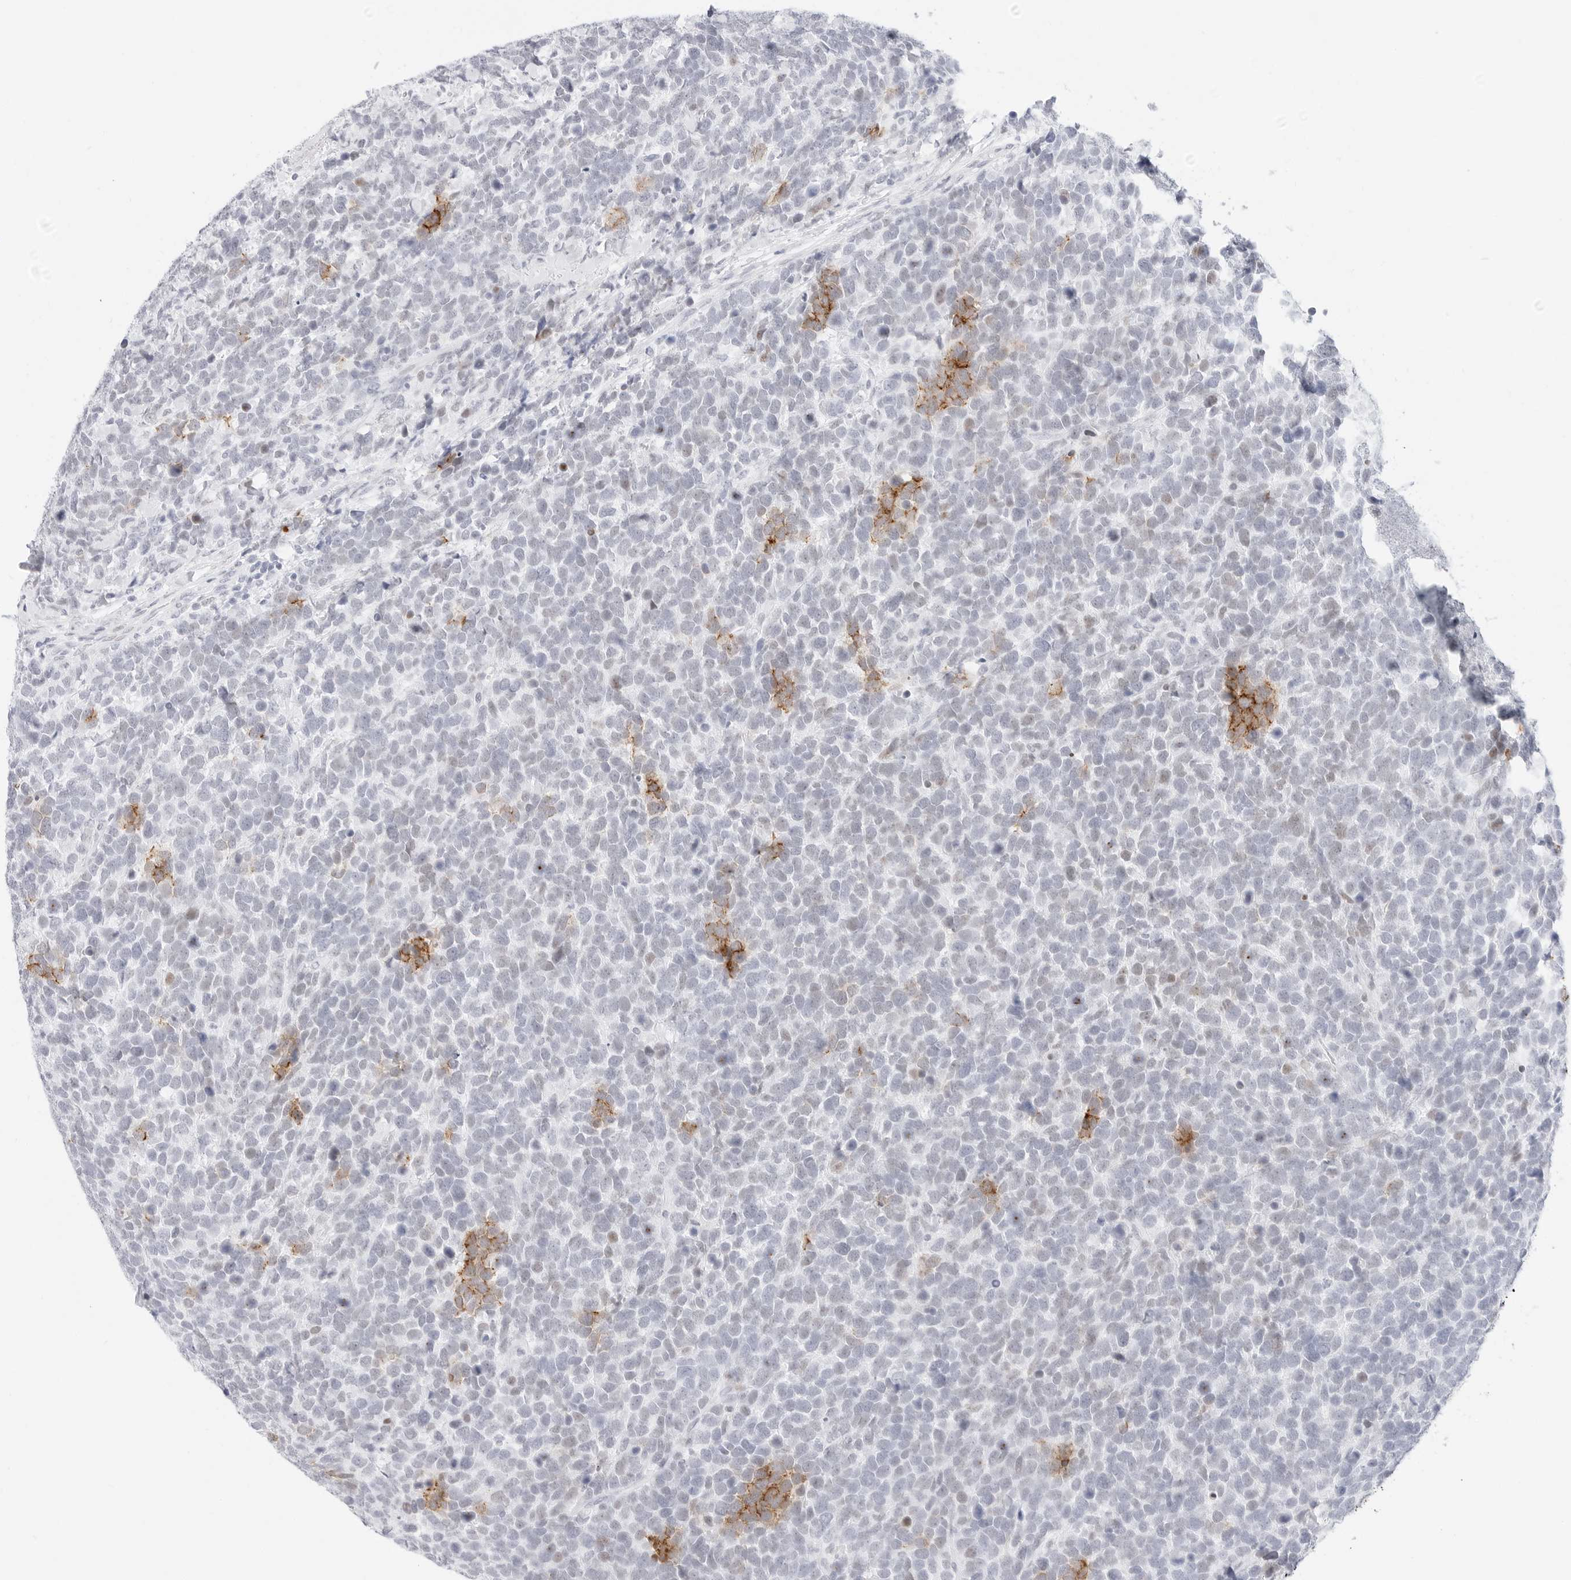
{"staining": {"intensity": "moderate", "quantity": "<25%", "location": "cytoplasmic/membranous"}, "tissue": "urothelial cancer", "cell_type": "Tumor cells", "image_type": "cancer", "snomed": [{"axis": "morphology", "description": "Urothelial carcinoma, High grade"}, {"axis": "topography", "description": "Urinary bladder"}], "caption": "Protein expression by IHC displays moderate cytoplasmic/membranous staining in approximately <25% of tumor cells in high-grade urothelial carcinoma.", "gene": "CDH1", "patient": {"sex": "female", "age": 82}}